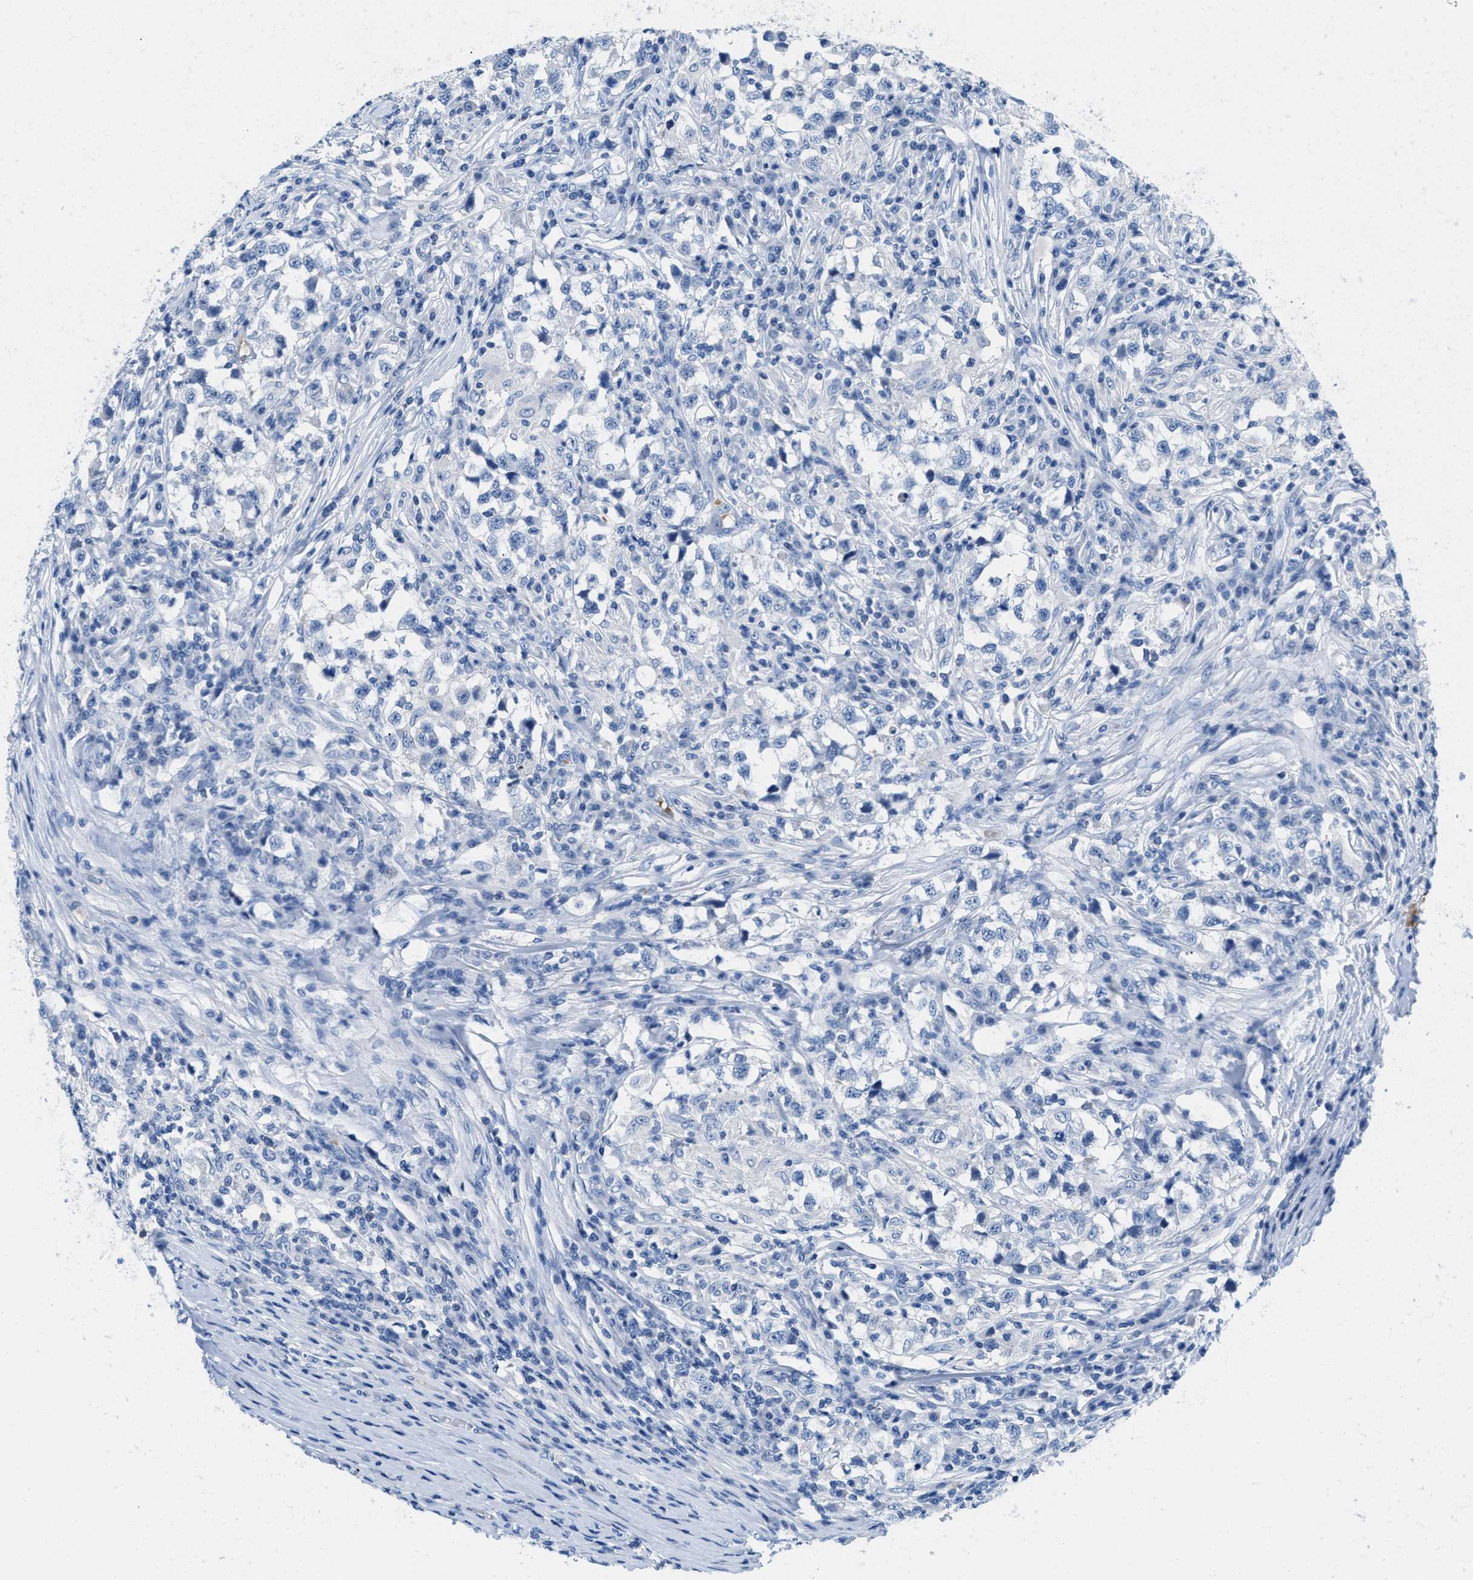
{"staining": {"intensity": "negative", "quantity": "none", "location": "none"}, "tissue": "testis cancer", "cell_type": "Tumor cells", "image_type": "cancer", "snomed": [{"axis": "morphology", "description": "Carcinoma, Embryonal, NOS"}, {"axis": "topography", "description": "Testis"}], "caption": "An IHC histopathology image of testis cancer is shown. There is no staining in tumor cells of testis cancer.", "gene": "BPGM", "patient": {"sex": "male", "age": 21}}